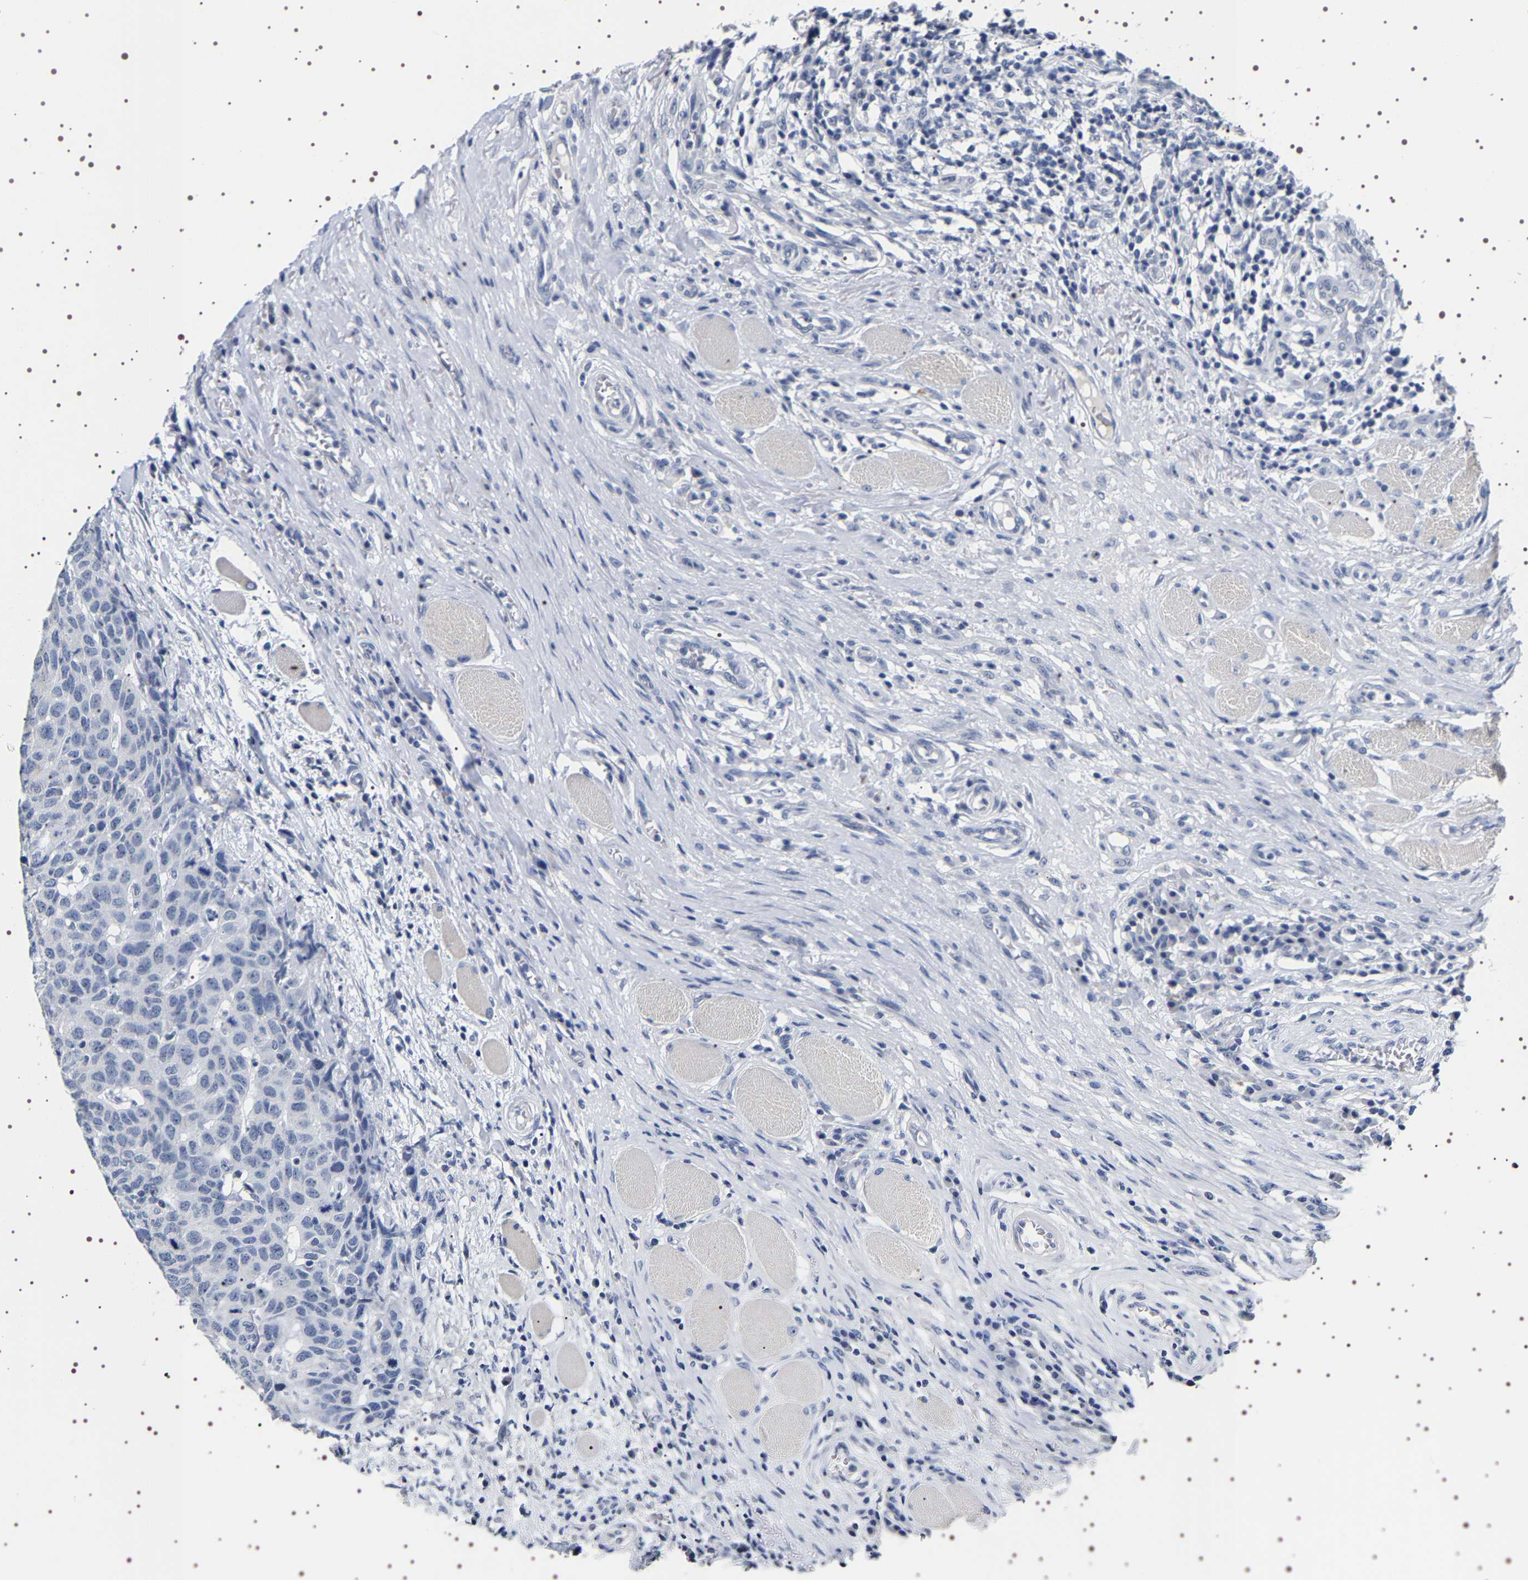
{"staining": {"intensity": "negative", "quantity": "none", "location": "none"}, "tissue": "head and neck cancer", "cell_type": "Tumor cells", "image_type": "cancer", "snomed": [{"axis": "morphology", "description": "Squamous cell carcinoma, NOS"}, {"axis": "topography", "description": "Head-Neck"}], "caption": "A high-resolution histopathology image shows immunohistochemistry staining of head and neck squamous cell carcinoma, which reveals no significant positivity in tumor cells.", "gene": "UBQLN3", "patient": {"sex": "male", "age": 66}}